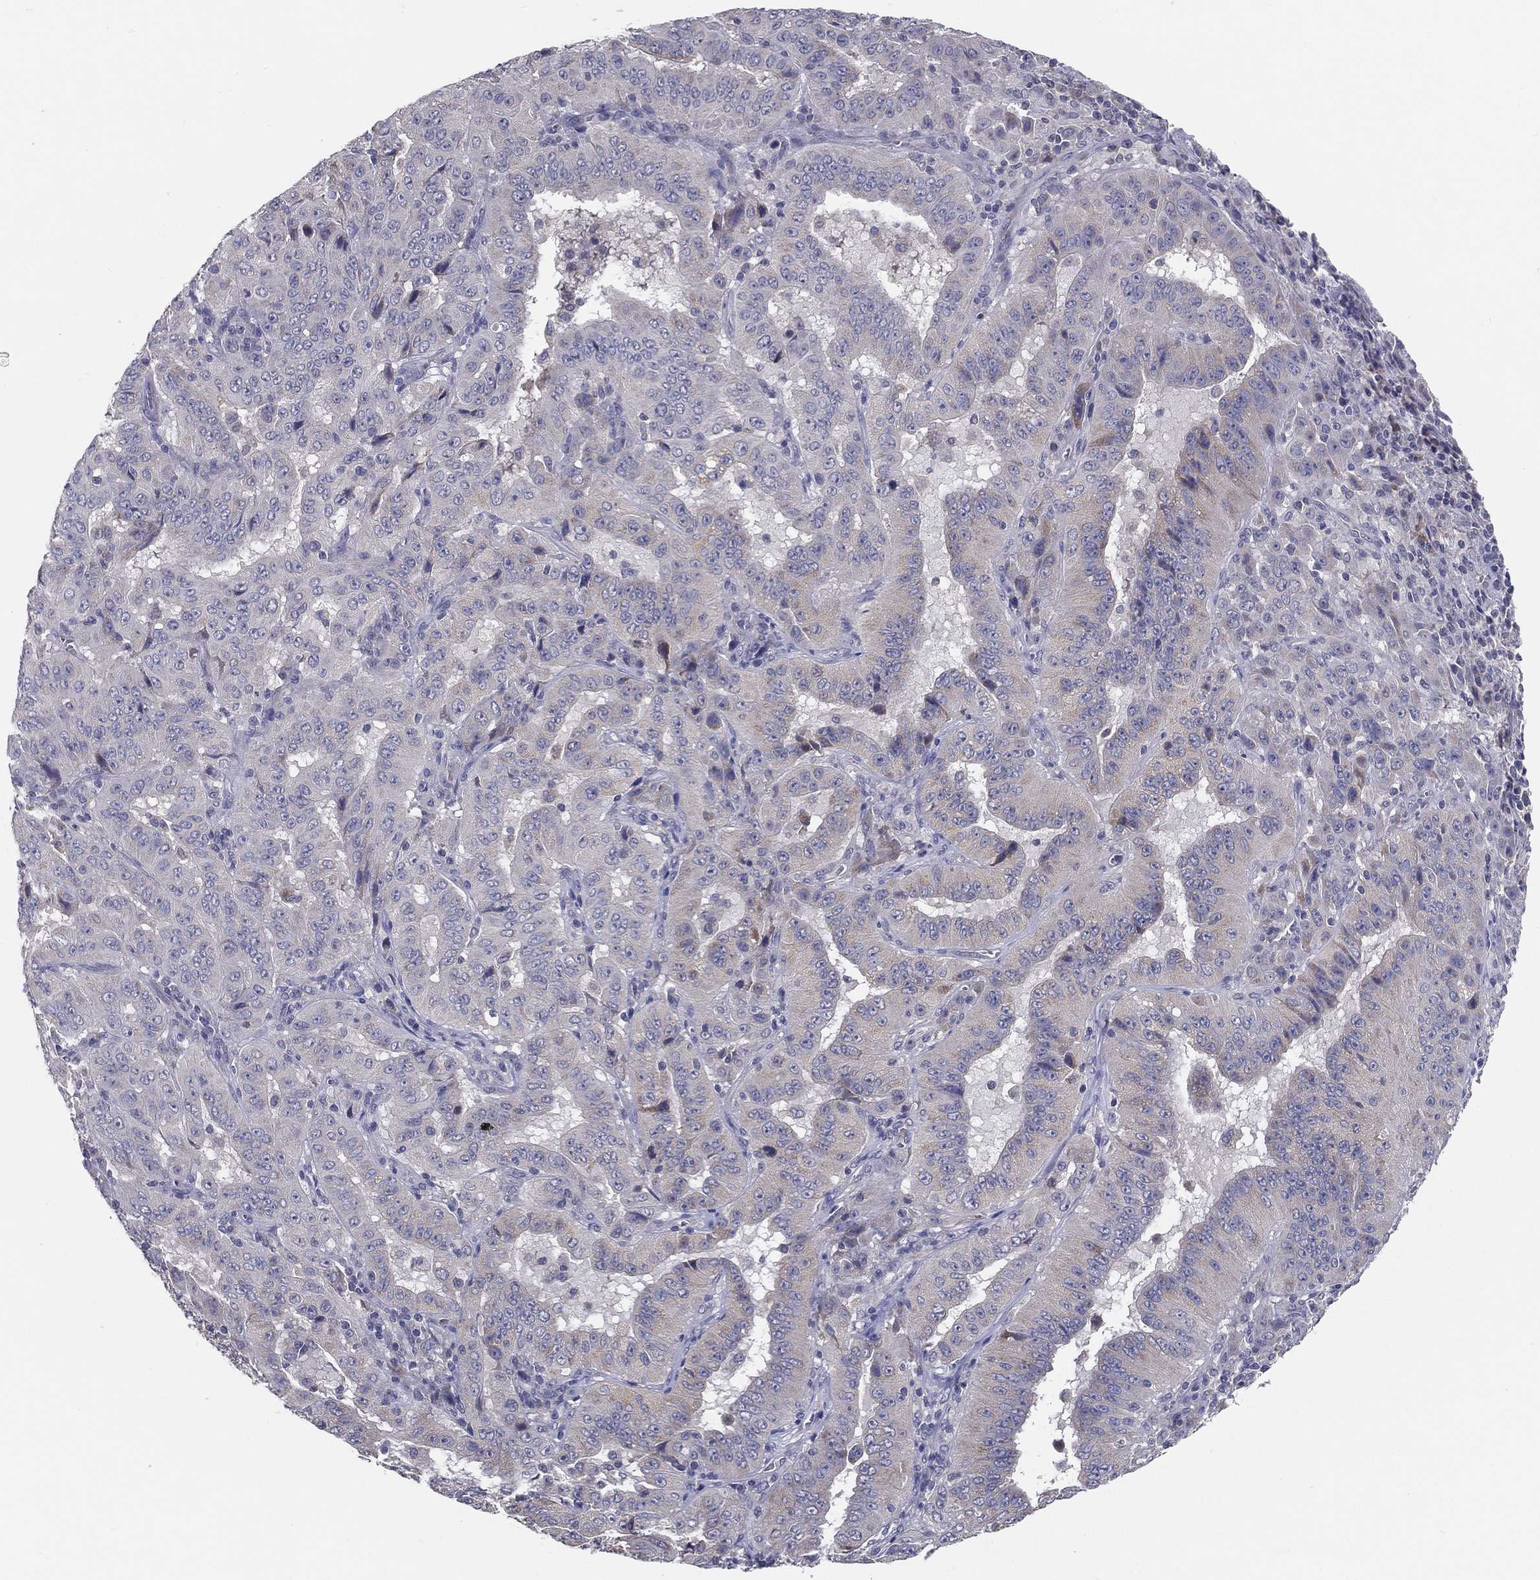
{"staining": {"intensity": "negative", "quantity": "none", "location": "none"}, "tissue": "pancreatic cancer", "cell_type": "Tumor cells", "image_type": "cancer", "snomed": [{"axis": "morphology", "description": "Adenocarcinoma, NOS"}, {"axis": "topography", "description": "Pancreas"}], "caption": "Immunohistochemical staining of human pancreatic cancer exhibits no significant expression in tumor cells.", "gene": "PCSK1", "patient": {"sex": "male", "age": 63}}